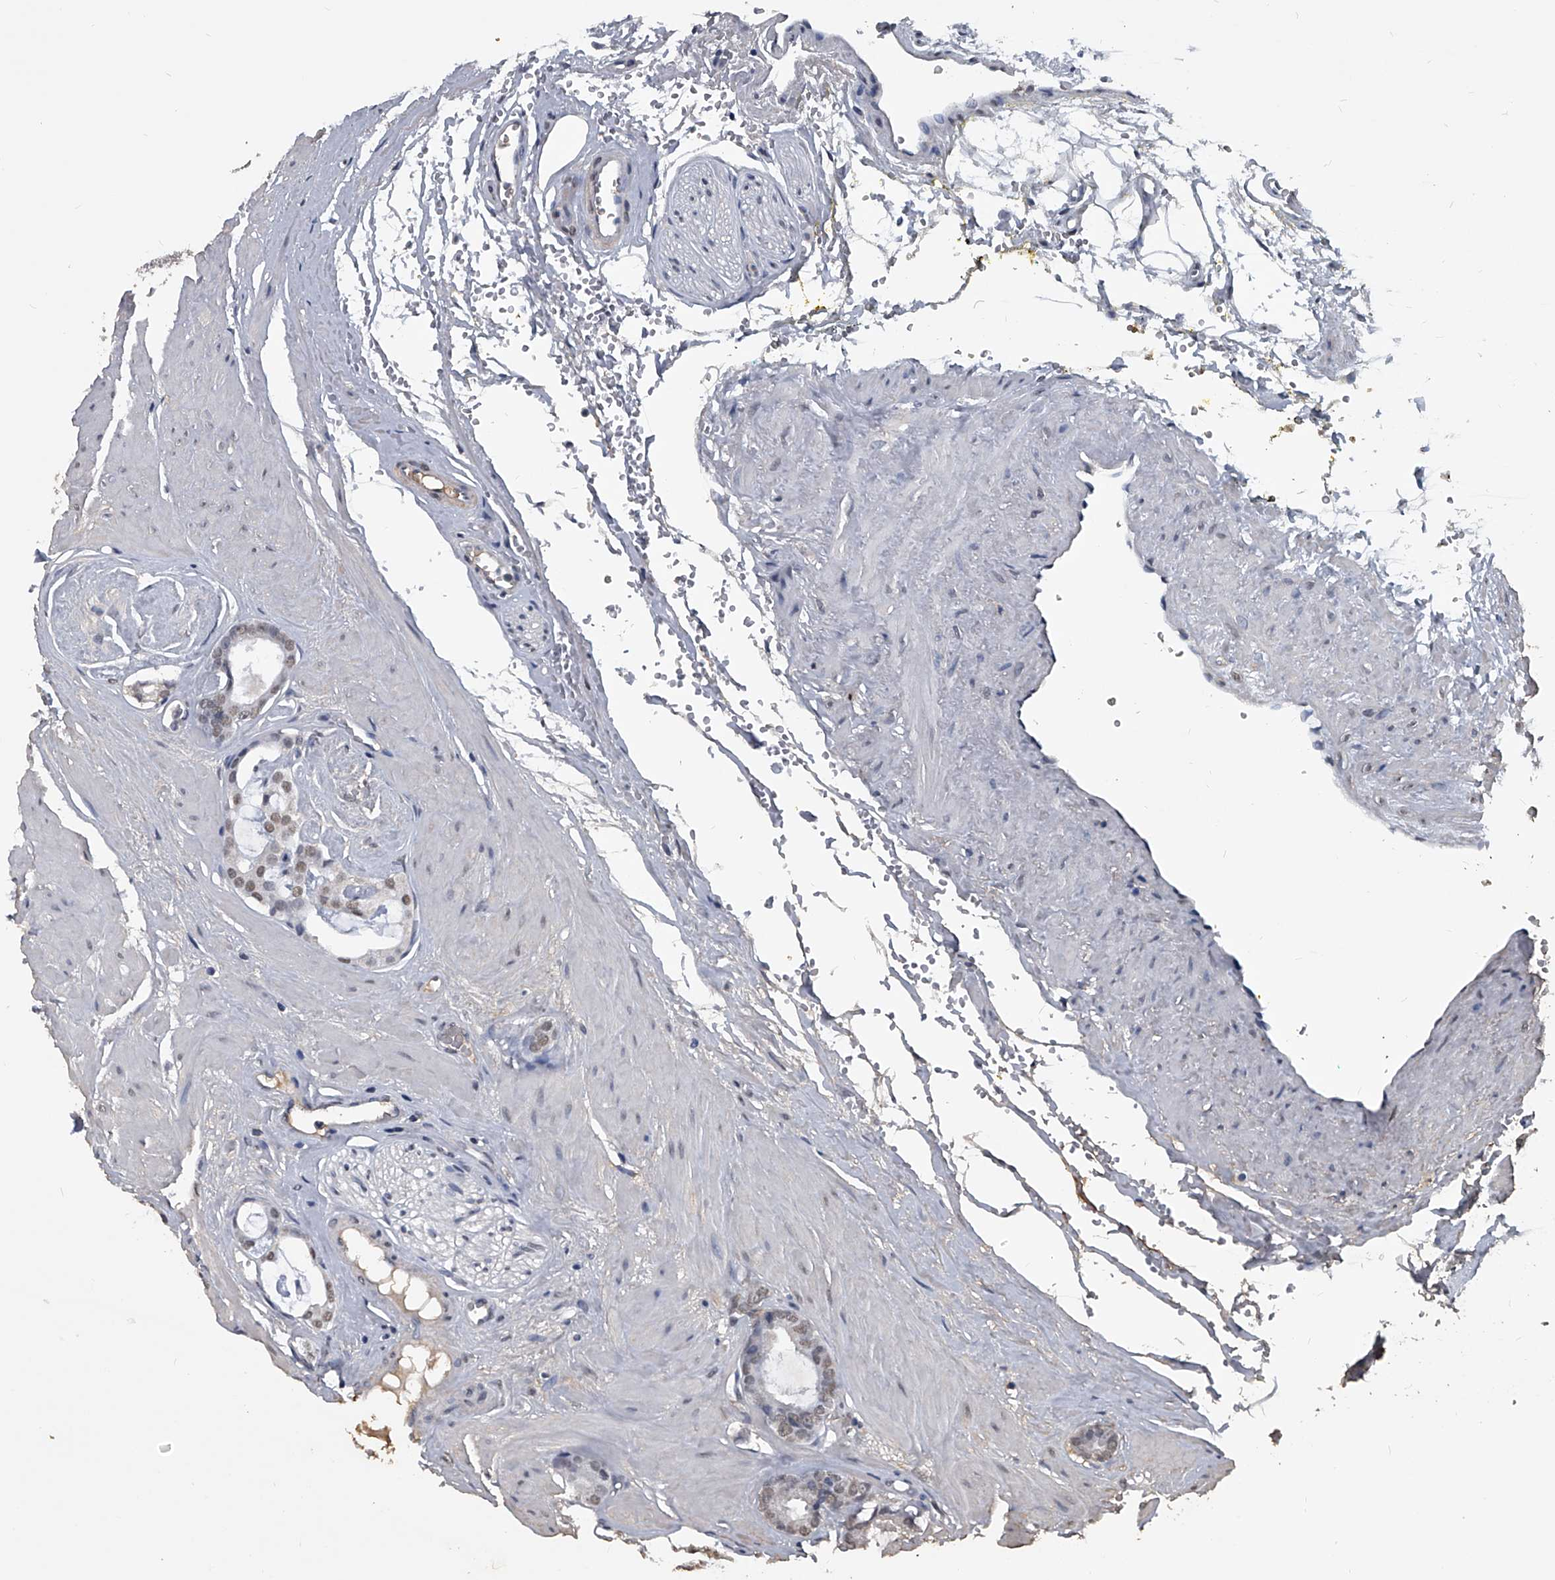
{"staining": {"intensity": "weak", "quantity": "<25%", "location": "nuclear"}, "tissue": "prostate cancer", "cell_type": "Tumor cells", "image_type": "cancer", "snomed": [{"axis": "morphology", "description": "Adenocarcinoma, Low grade"}, {"axis": "topography", "description": "Prostate"}], "caption": "A photomicrograph of human prostate cancer (adenocarcinoma (low-grade)) is negative for staining in tumor cells.", "gene": "MATR3", "patient": {"sex": "male", "age": 53}}